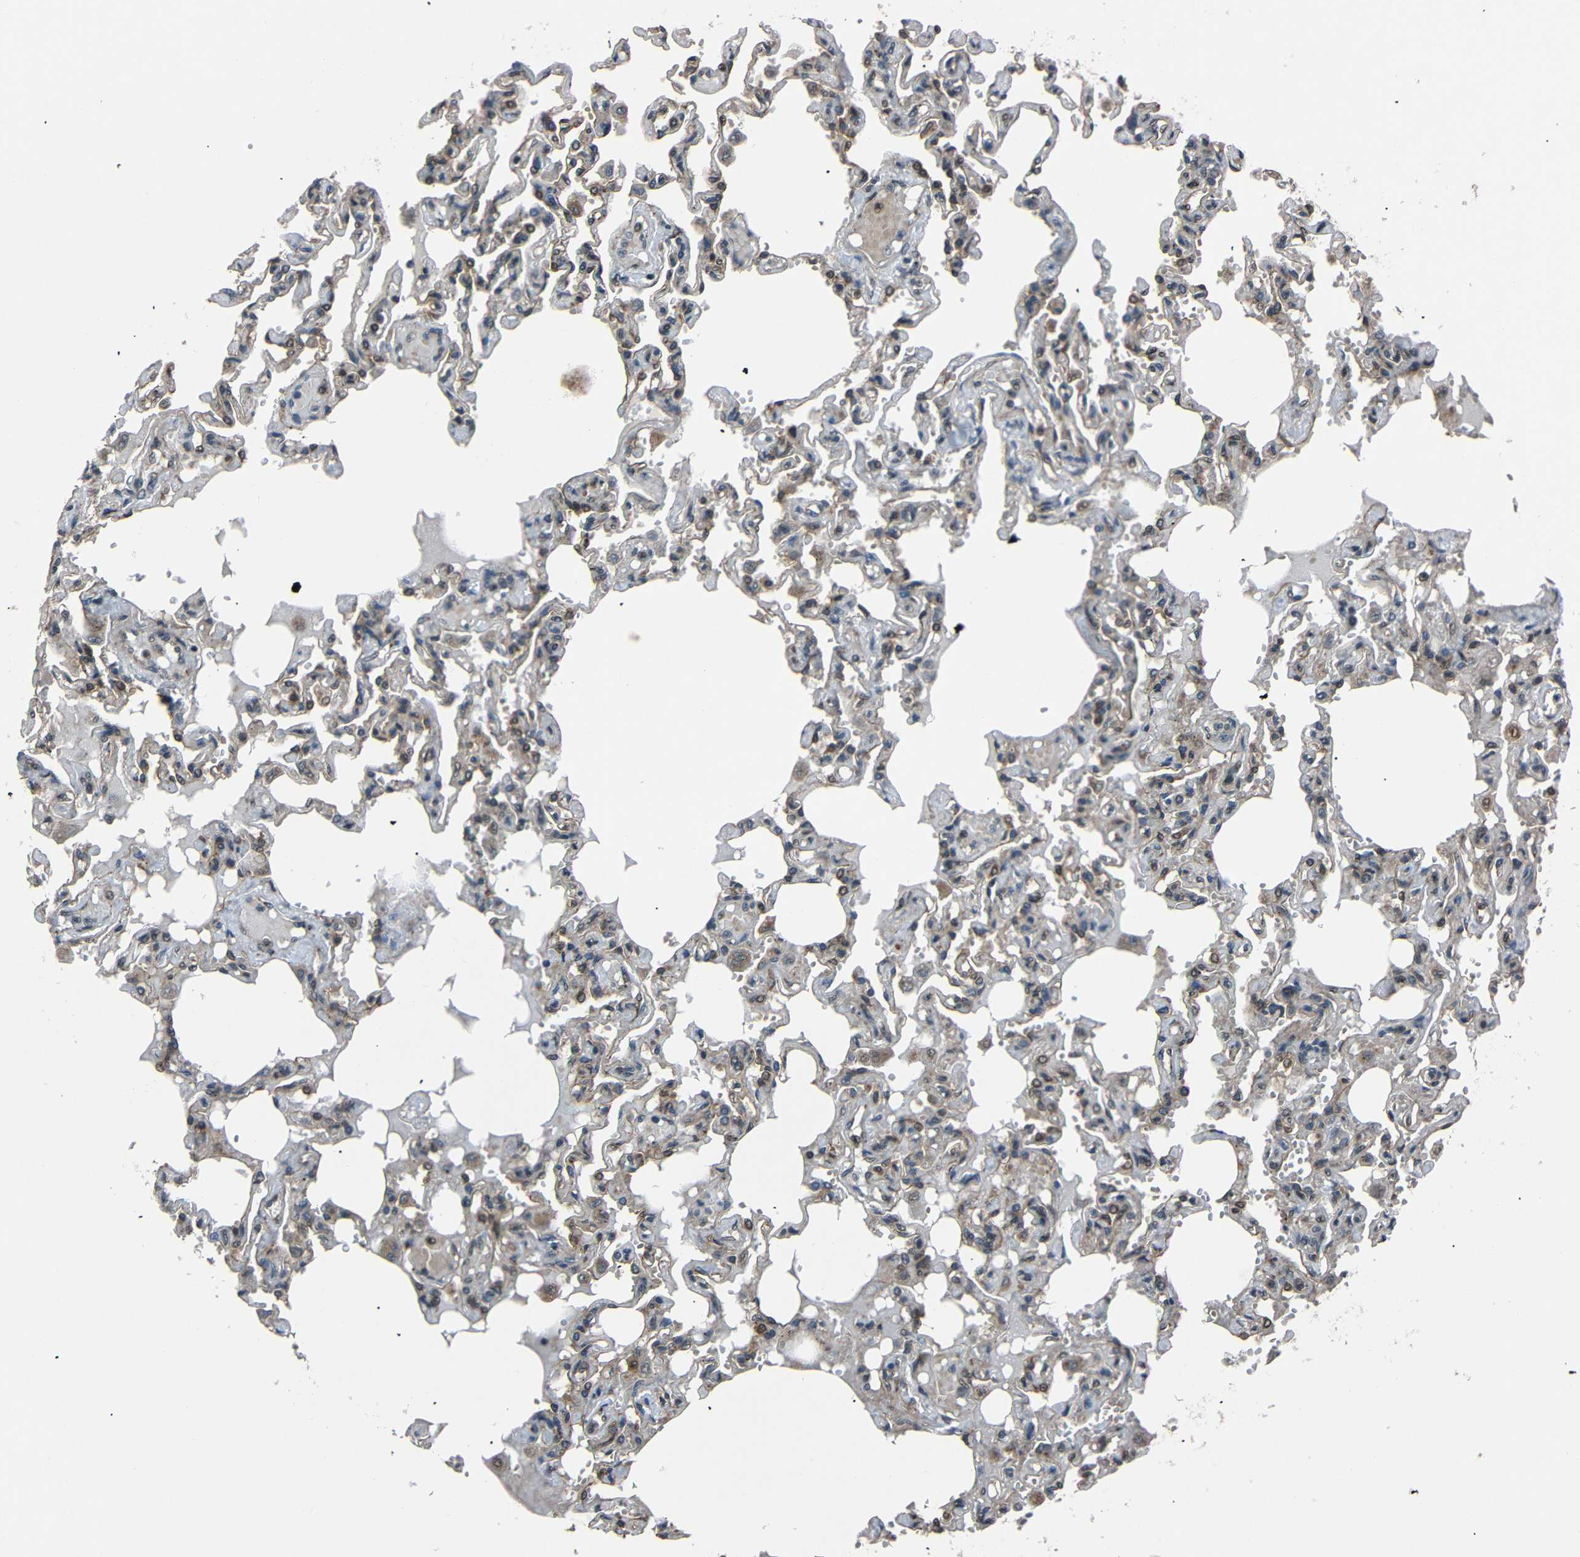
{"staining": {"intensity": "moderate", "quantity": "25%-75%", "location": "cytoplasmic/membranous,nuclear"}, "tissue": "lung", "cell_type": "Alveolar cells", "image_type": "normal", "snomed": [{"axis": "morphology", "description": "Normal tissue, NOS"}, {"axis": "topography", "description": "Lung"}], "caption": "Normal lung displays moderate cytoplasmic/membranous,nuclear expression in approximately 25%-75% of alveolar cells, visualized by immunohistochemistry. (Brightfield microscopy of DAB IHC at high magnification).", "gene": "AKAP9", "patient": {"sex": "male", "age": 21}}